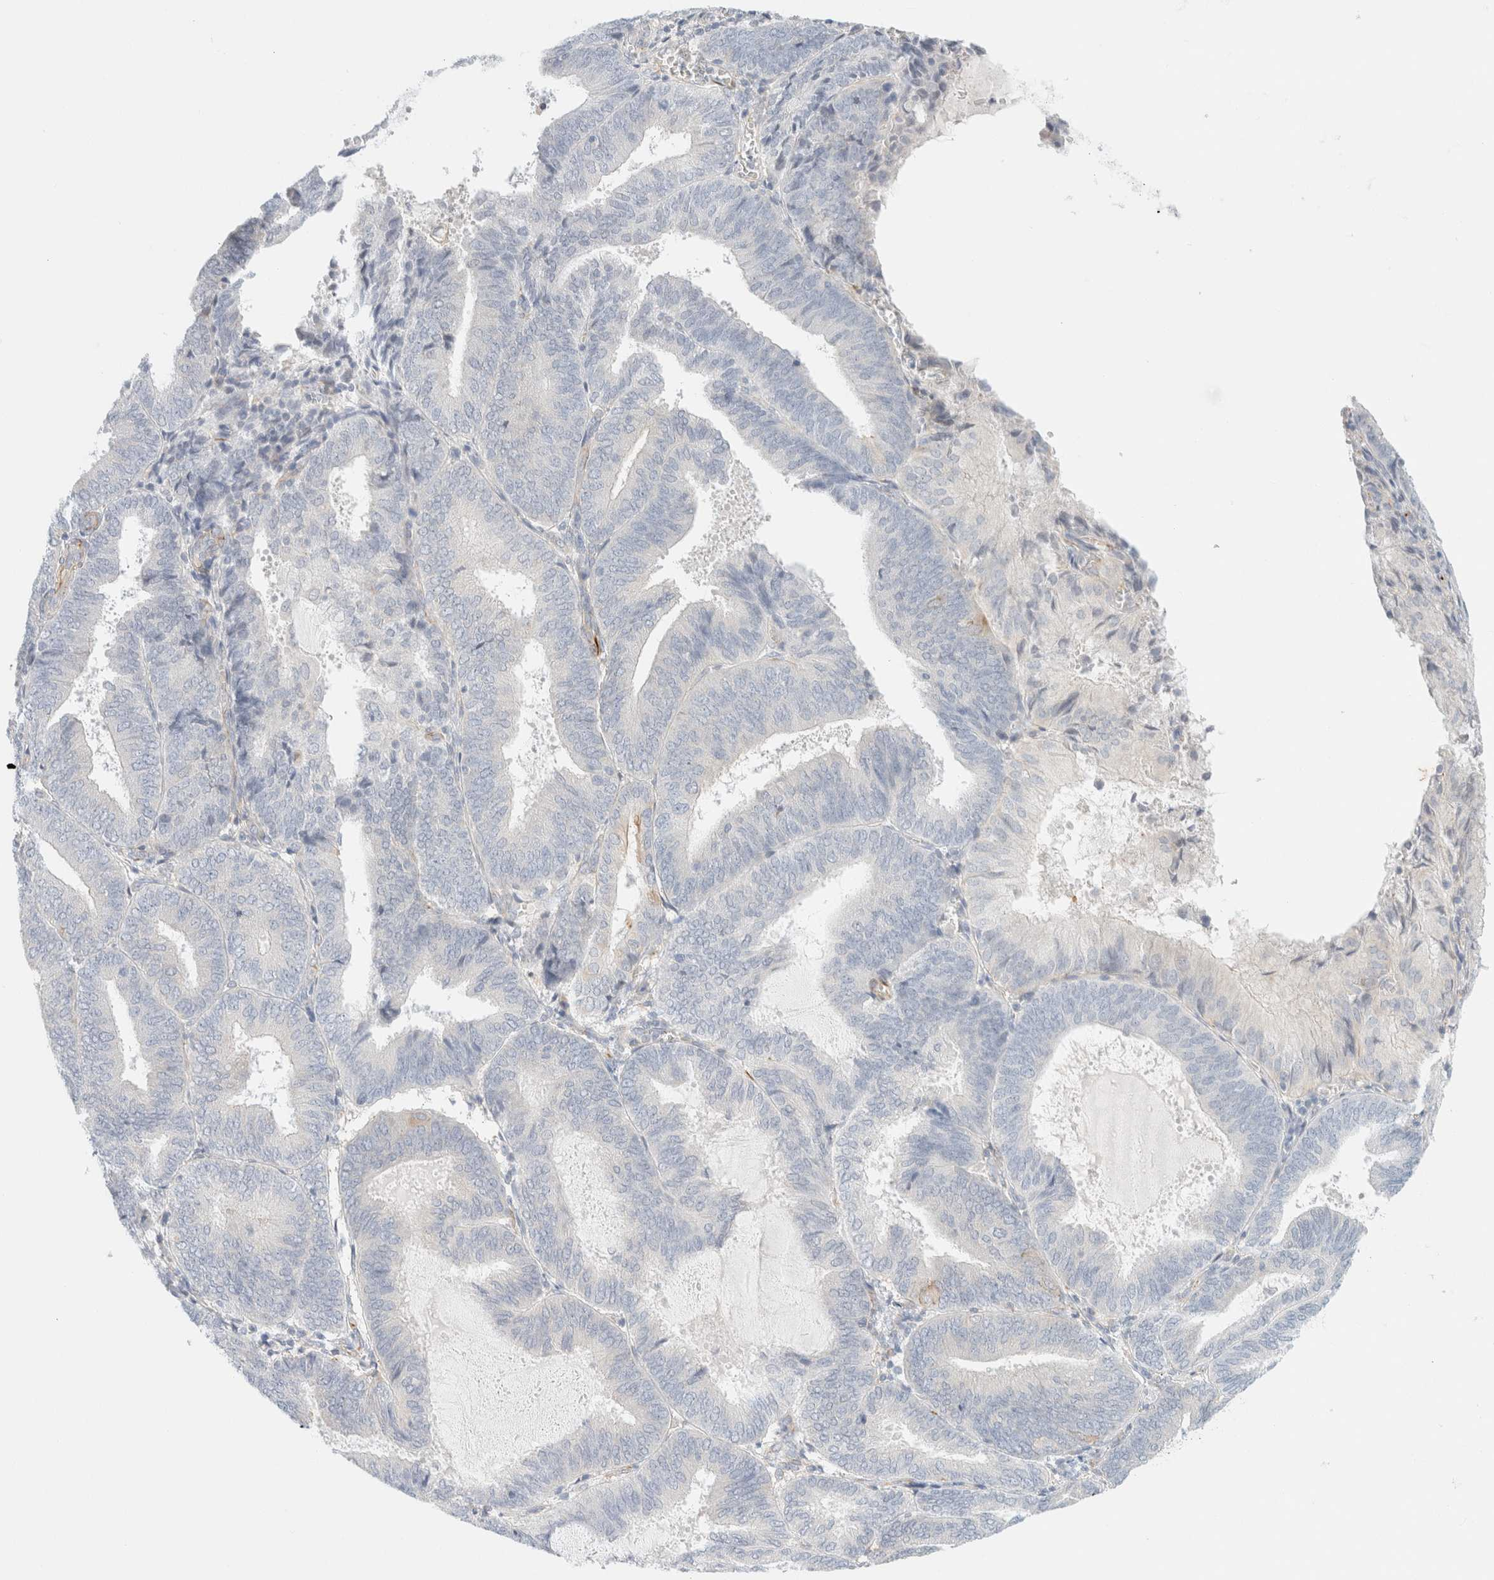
{"staining": {"intensity": "negative", "quantity": "none", "location": "none"}, "tissue": "endometrial cancer", "cell_type": "Tumor cells", "image_type": "cancer", "snomed": [{"axis": "morphology", "description": "Adenocarcinoma, NOS"}, {"axis": "topography", "description": "Endometrium"}], "caption": "The histopathology image reveals no significant expression in tumor cells of endometrial cancer (adenocarcinoma).", "gene": "SLC25A48", "patient": {"sex": "female", "age": 81}}